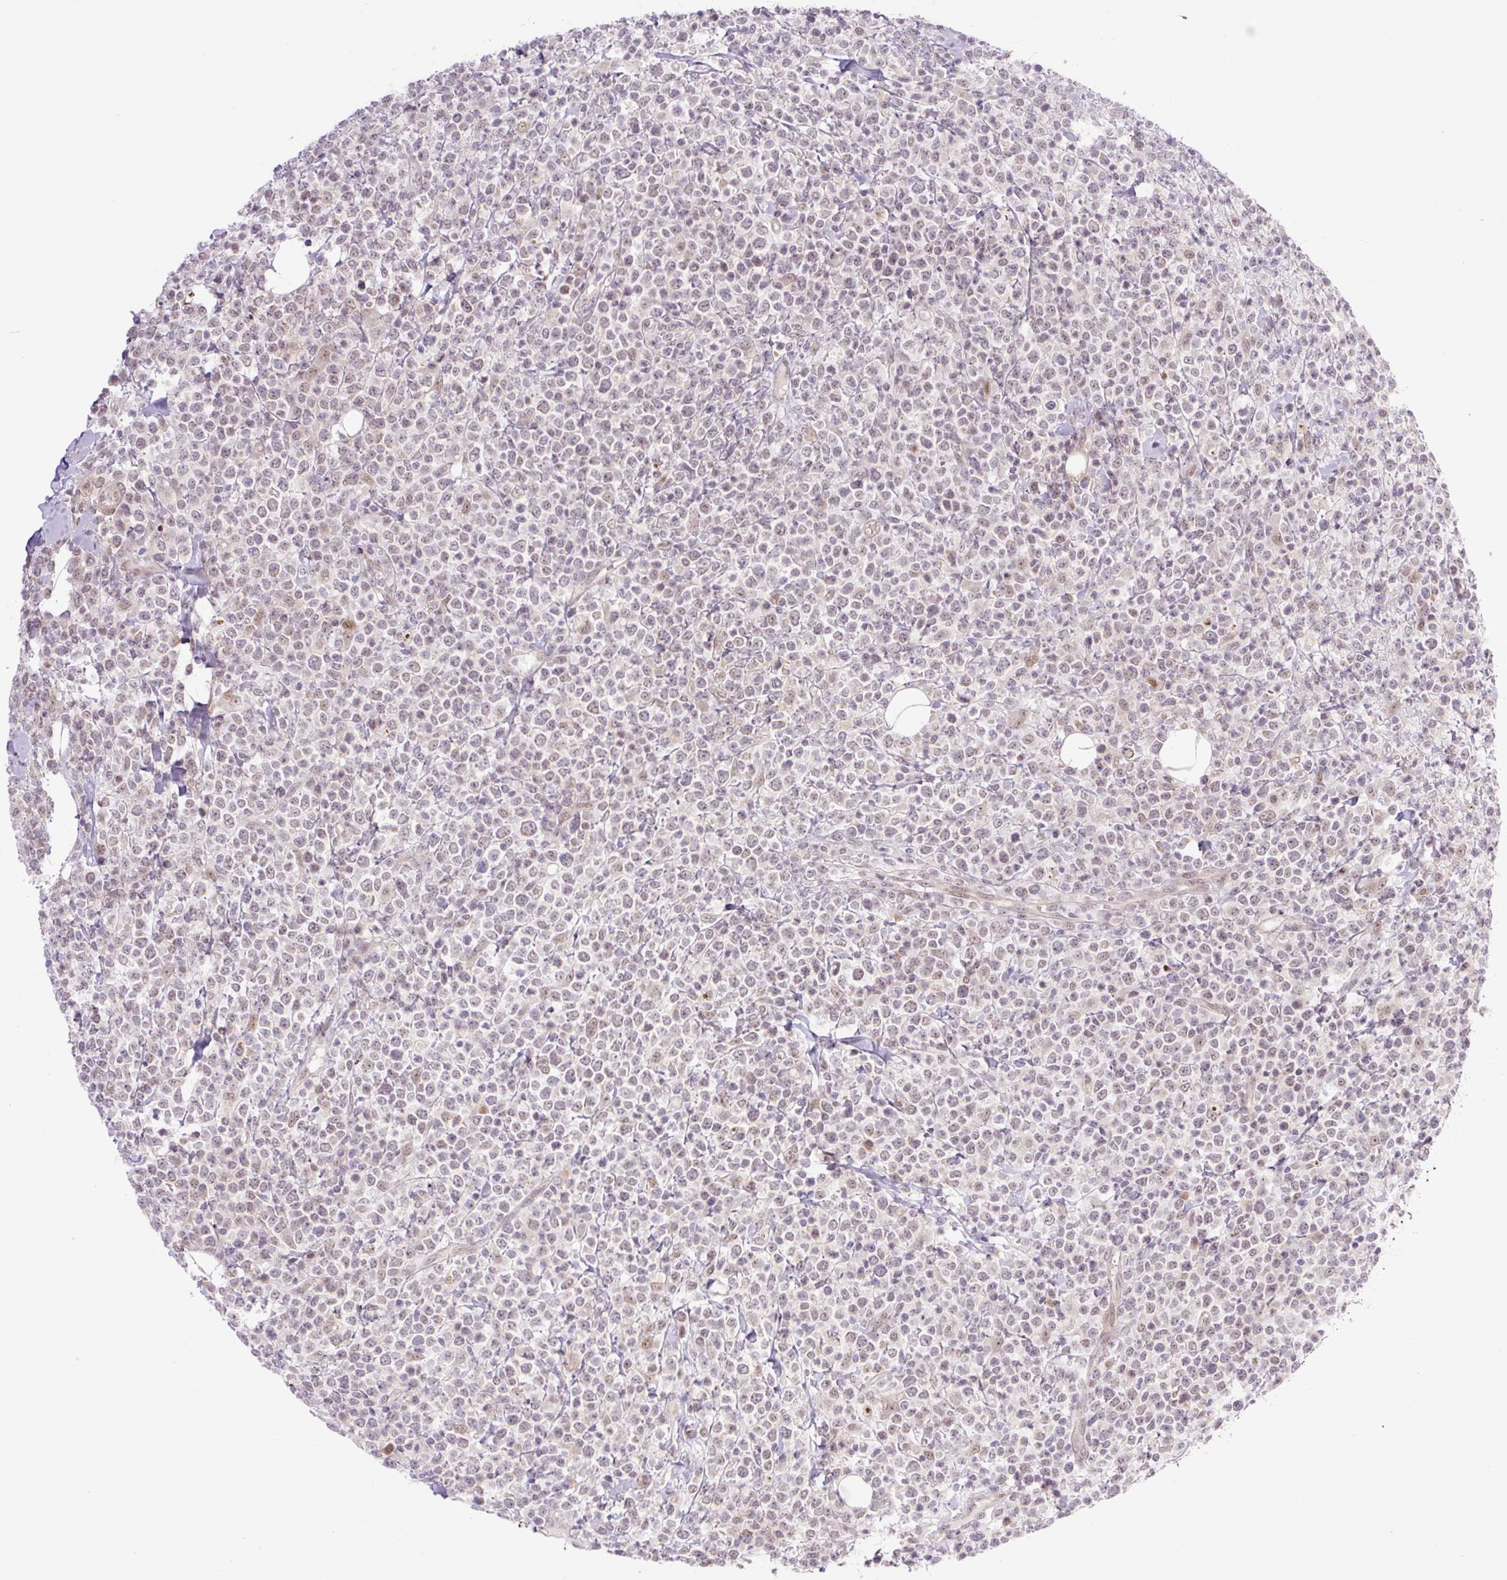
{"staining": {"intensity": "weak", "quantity": "25%-75%", "location": "nuclear"}, "tissue": "lymphoma", "cell_type": "Tumor cells", "image_type": "cancer", "snomed": [{"axis": "morphology", "description": "Malignant lymphoma, non-Hodgkin's type, High grade"}, {"axis": "topography", "description": "Colon"}], "caption": "Malignant lymphoma, non-Hodgkin's type (high-grade) tissue reveals weak nuclear positivity in approximately 25%-75% of tumor cells Using DAB (3,3'-diaminobenzidine) (brown) and hematoxylin (blue) stains, captured at high magnification using brightfield microscopy.", "gene": "ICE1", "patient": {"sex": "female", "age": 53}}